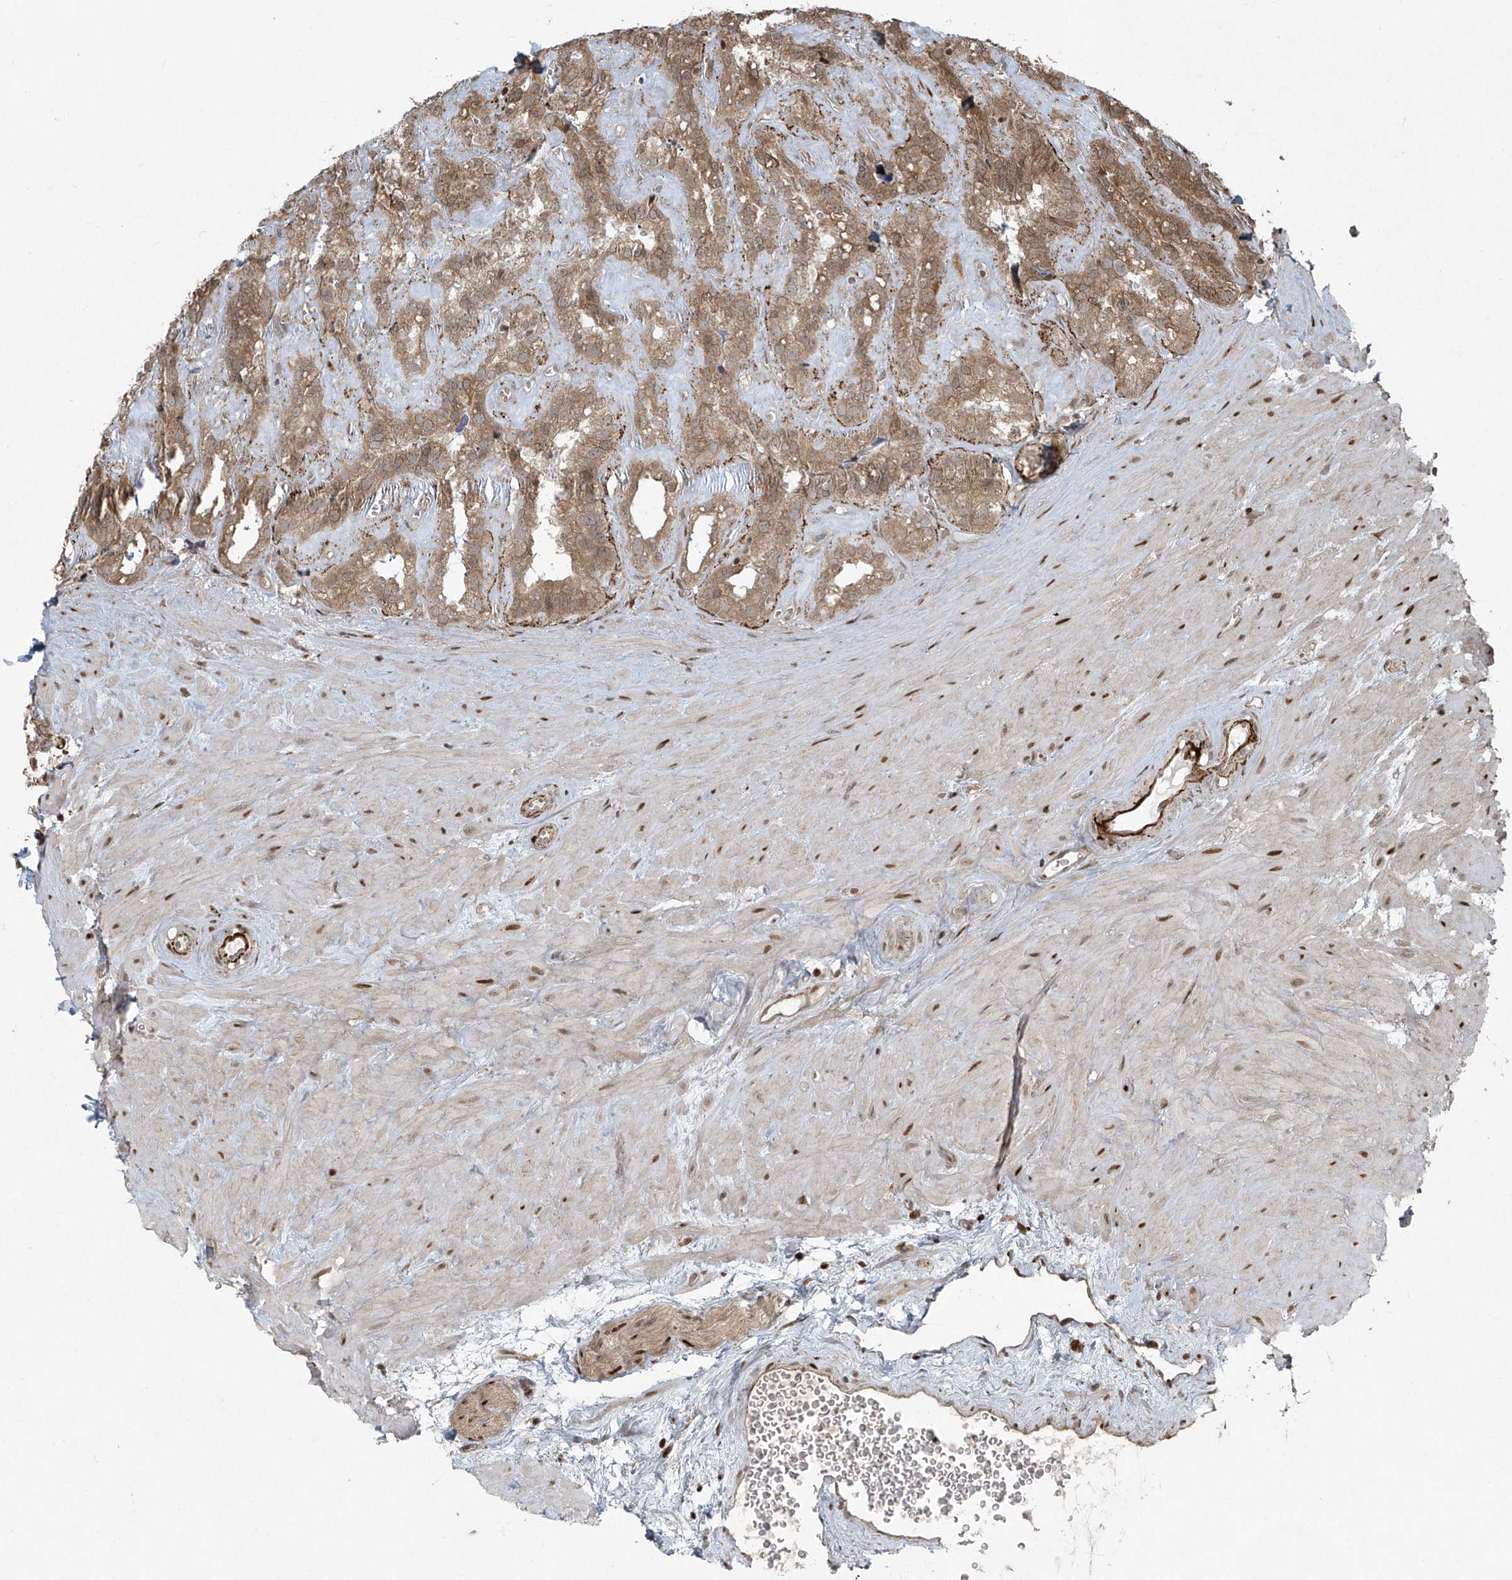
{"staining": {"intensity": "moderate", "quantity": ">75%", "location": "cytoplasmic/membranous,nuclear"}, "tissue": "seminal vesicle", "cell_type": "Glandular cells", "image_type": "normal", "snomed": [{"axis": "morphology", "description": "Normal tissue, NOS"}, {"axis": "topography", "description": "Prostate"}, {"axis": "topography", "description": "Seminal veicle"}], "caption": "Immunohistochemical staining of benign human seminal vesicle reveals >75% levels of moderate cytoplasmic/membranous,nuclear protein positivity in about >75% of glandular cells. (Stains: DAB (3,3'-diaminobenzidine) in brown, nuclei in blue, Microscopy: brightfield microscopy at high magnification).", "gene": "TTC22", "patient": {"sex": "male", "age": 59}}